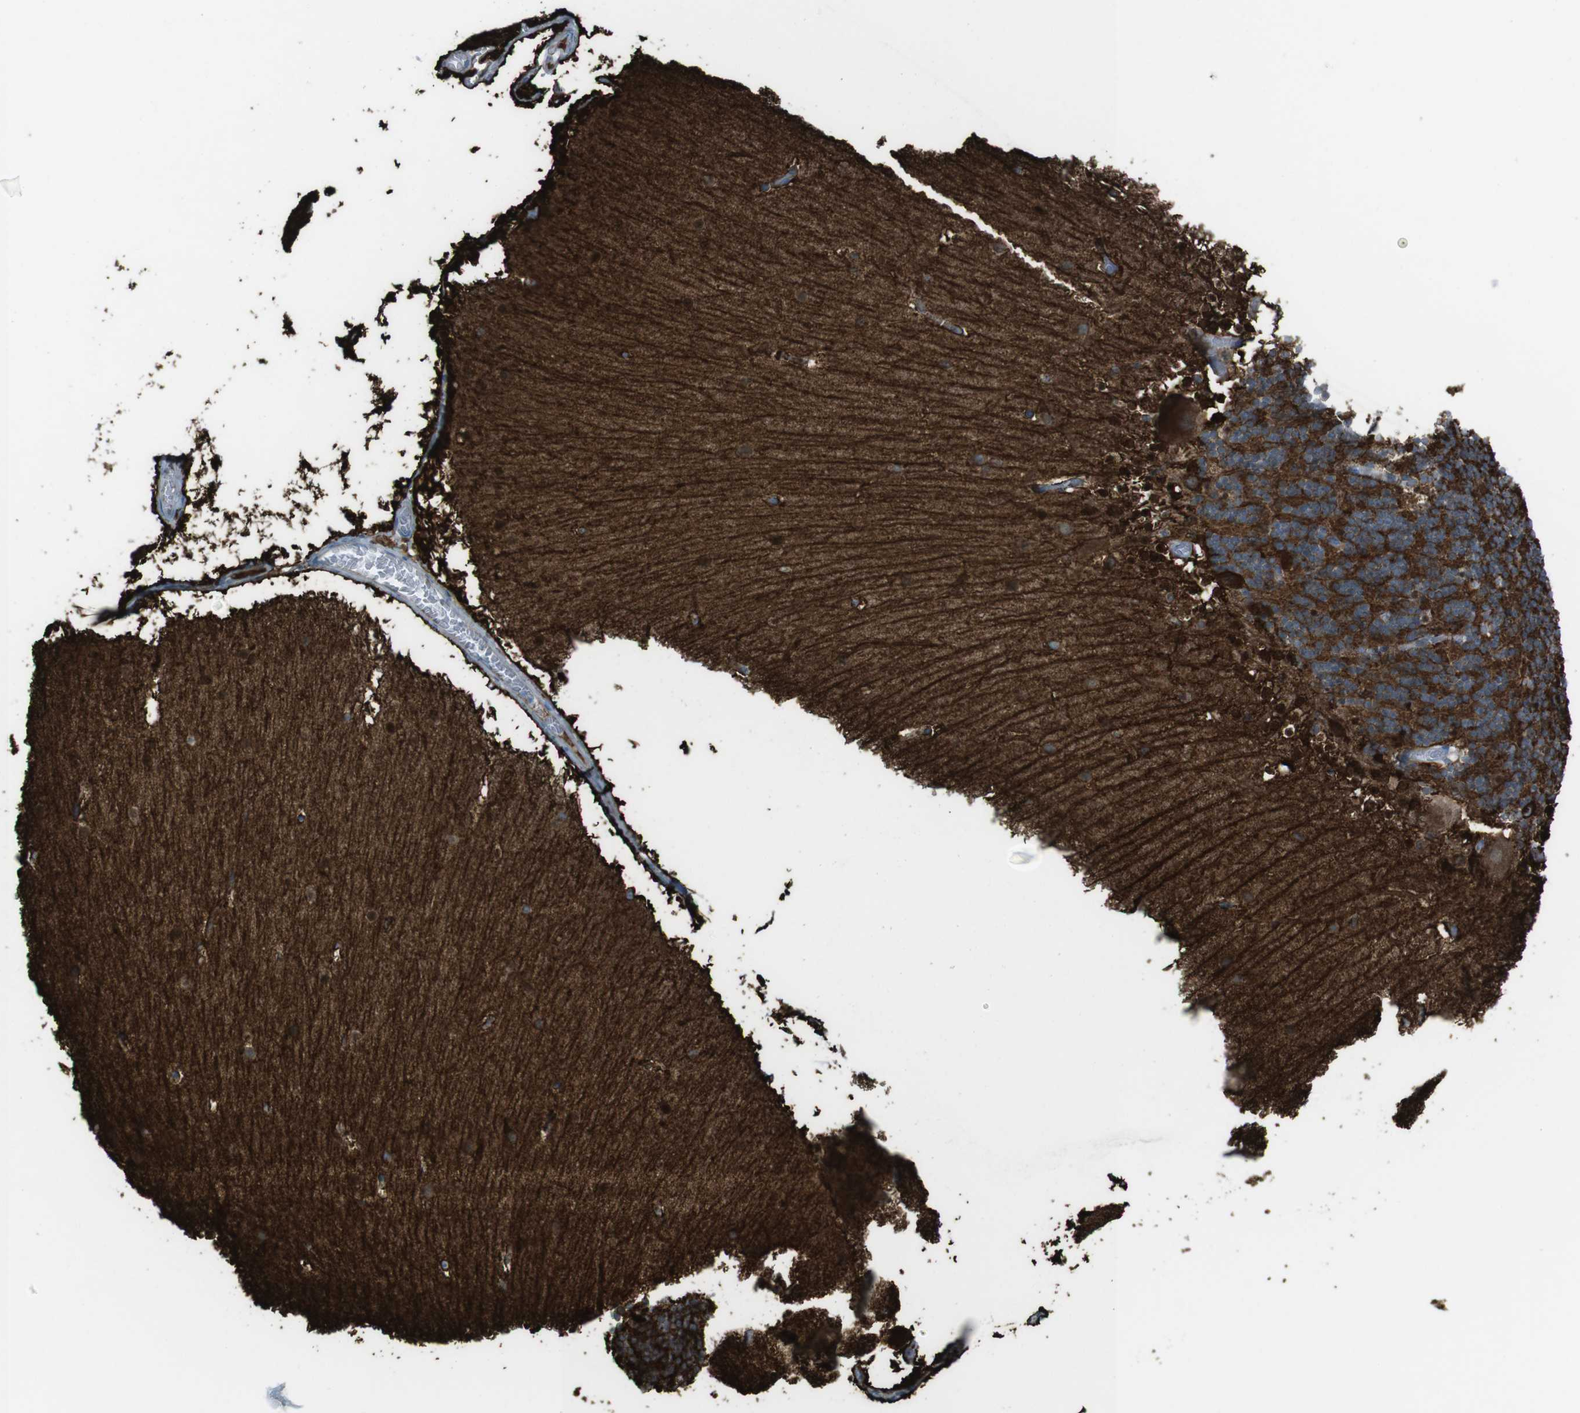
{"staining": {"intensity": "strong", "quantity": ">75%", "location": "cytoplasmic/membranous"}, "tissue": "cerebellum", "cell_type": "Cells in granular layer", "image_type": "normal", "snomed": [{"axis": "morphology", "description": "Normal tissue, NOS"}, {"axis": "topography", "description": "Cerebellum"}], "caption": "Immunohistochemical staining of unremarkable cerebellum shows strong cytoplasmic/membranous protein staining in about >75% of cells in granular layer.", "gene": "TUBB2A", "patient": {"sex": "male", "age": 45}}